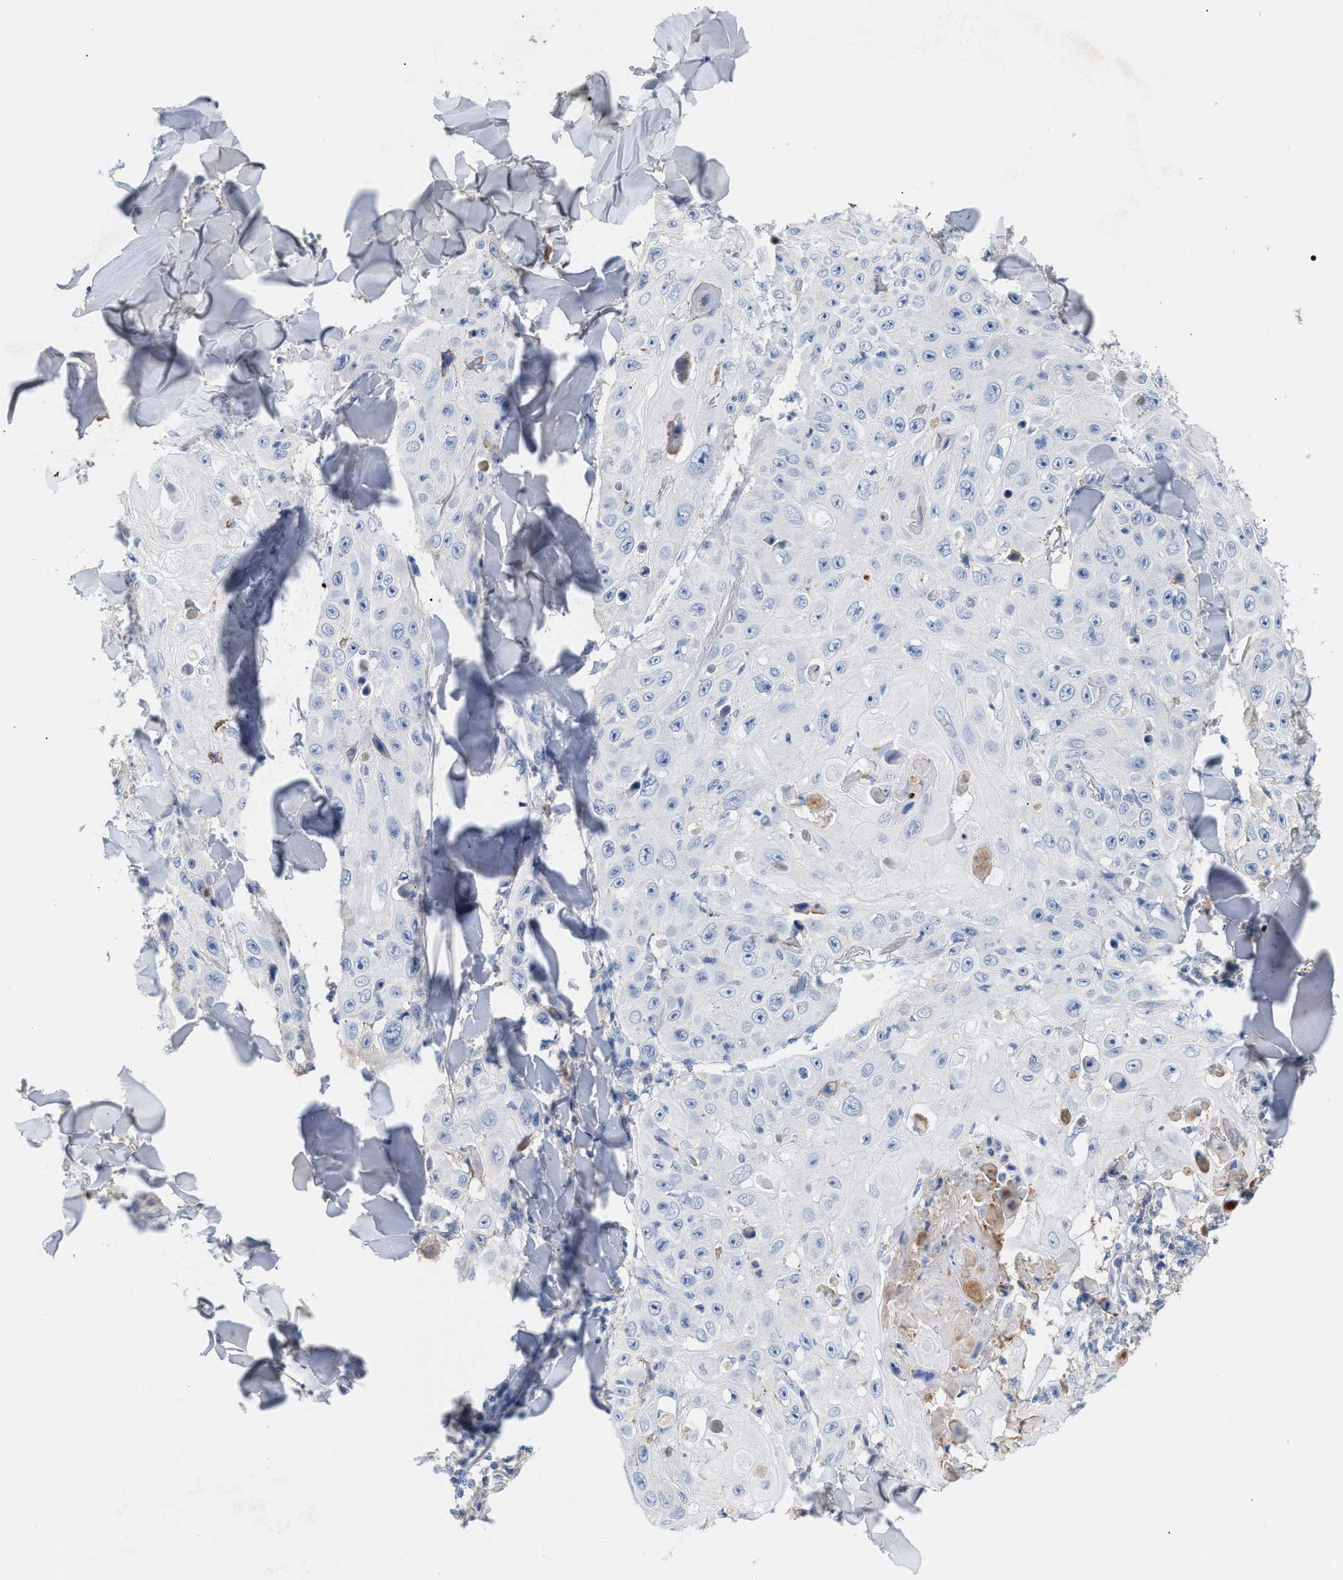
{"staining": {"intensity": "negative", "quantity": "none", "location": "none"}, "tissue": "skin cancer", "cell_type": "Tumor cells", "image_type": "cancer", "snomed": [{"axis": "morphology", "description": "Squamous cell carcinoma, NOS"}, {"axis": "topography", "description": "Skin"}], "caption": "Tumor cells show no significant protein expression in skin cancer (squamous cell carcinoma).", "gene": "APOH", "patient": {"sex": "male", "age": 86}}